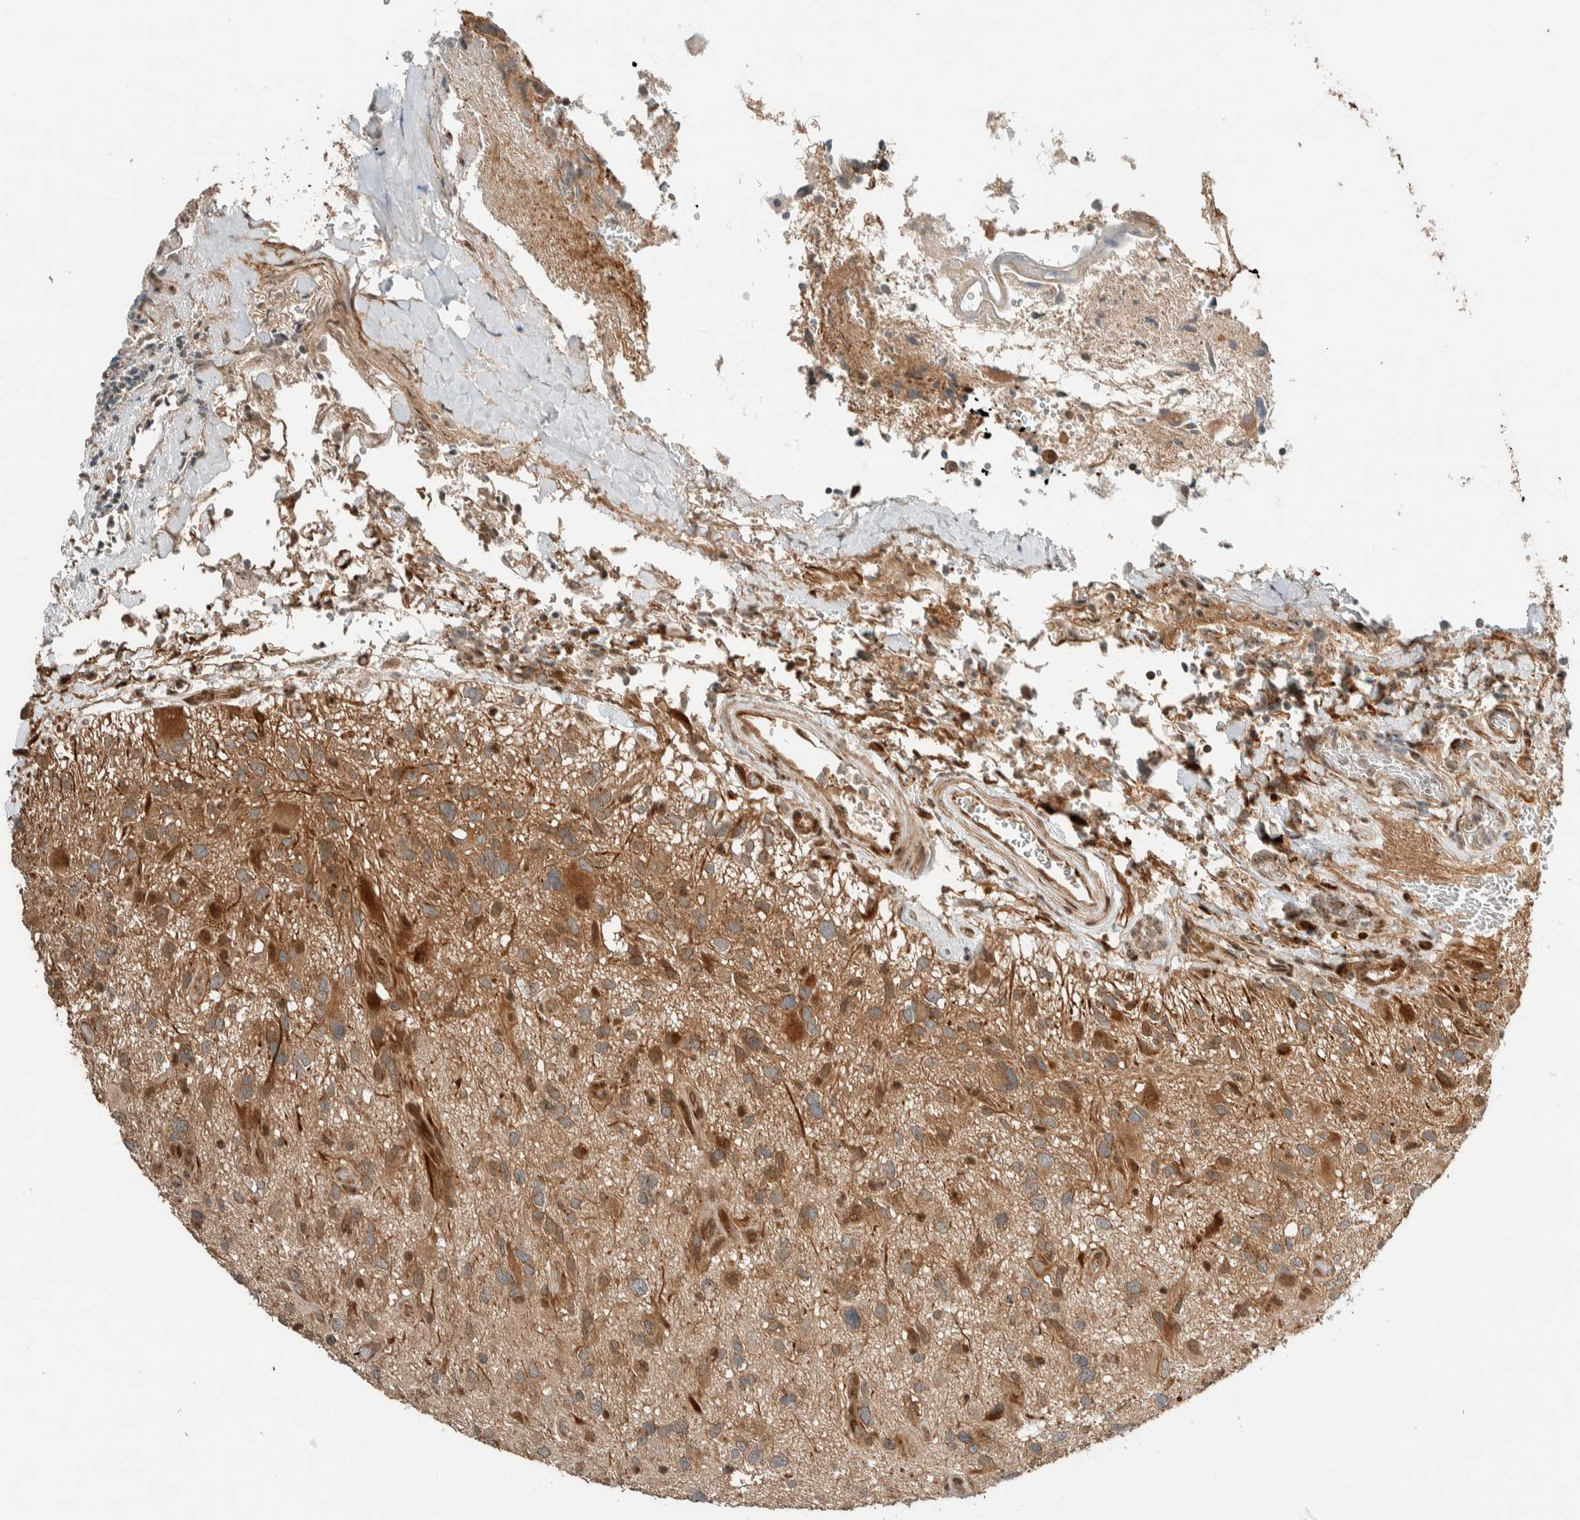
{"staining": {"intensity": "moderate", "quantity": ">75%", "location": "cytoplasmic/membranous,nuclear"}, "tissue": "glioma", "cell_type": "Tumor cells", "image_type": "cancer", "snomed": [{"axis": "morphology", "description": "Glioma, malignant, High grade"}, {"axis": "topography", "description": "Brain"}], "caption": "Immunohistochemistry (DAB (3,3'-diaminobenzidine)) staining of human glioma shows moderate cytoplasmic/membranous and nuclear protein positivity in about >75% of tumor cells.", "gene": "STXBP4", "patient": {"sex": "male", "age": 33}}